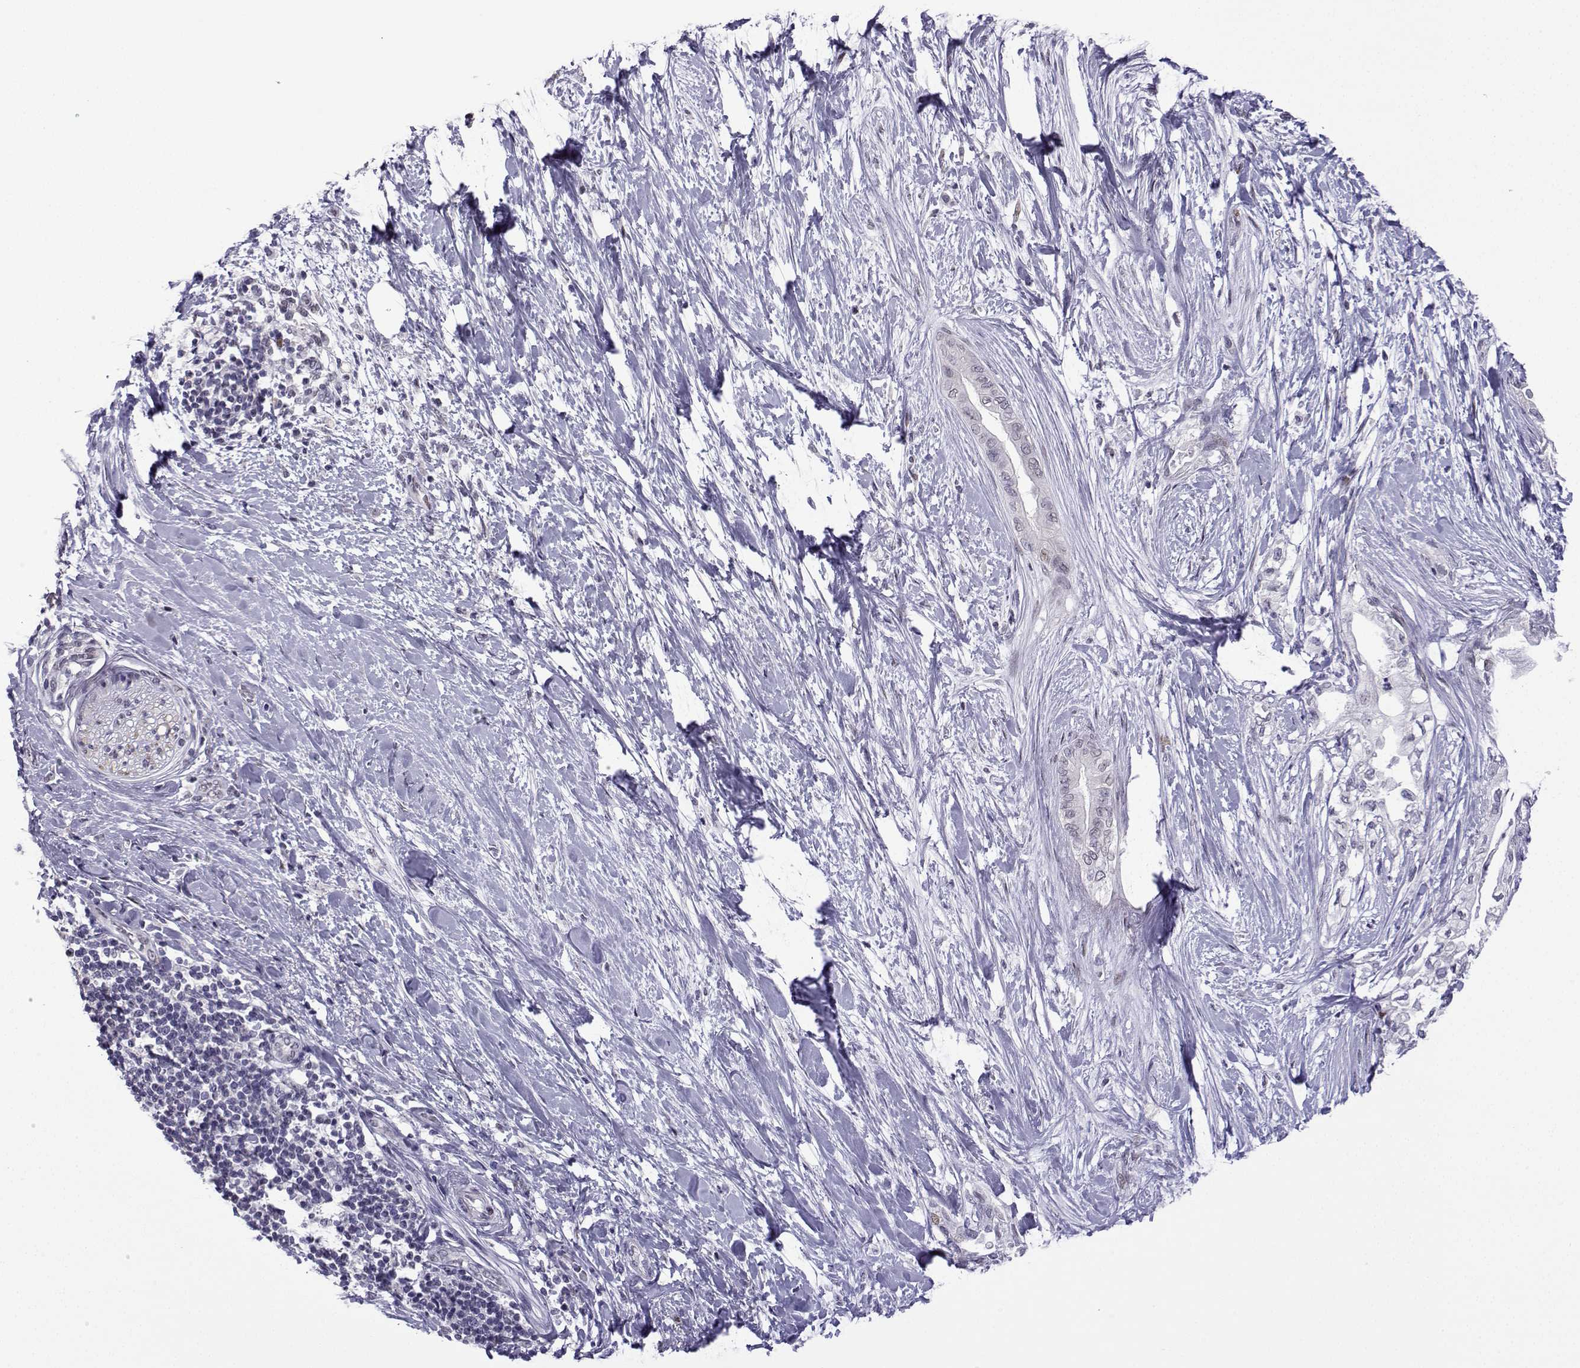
{"staining": {"intensity": "negative", "quantity": "none", "location": "none"}, "tissue": "pancreatic cancer", "cell_type": "Tumor cells", "image_type": "cancer", "snomed": [{"axis": "morphology", "description": "Normal tissue, NOS"}, {"axis": "morphology", "description": "Adenocarcinoma, NOS"}, {"axis": "topography", "description": "Pancreas"}, {"axis": "topography", "description": "Duodenum"}], "caption": "This photomicrograph is of adenocarcinoma (pancreatic) stained with IHC to label a protein in brown with the nuclei are counter-stained blue. There is no positivity in tumor cells. (DAB immunohistochemistry with hematoxylin counter stain).", "gene": "CFAP70", "patient": {"sex": "female", "age": 60}}